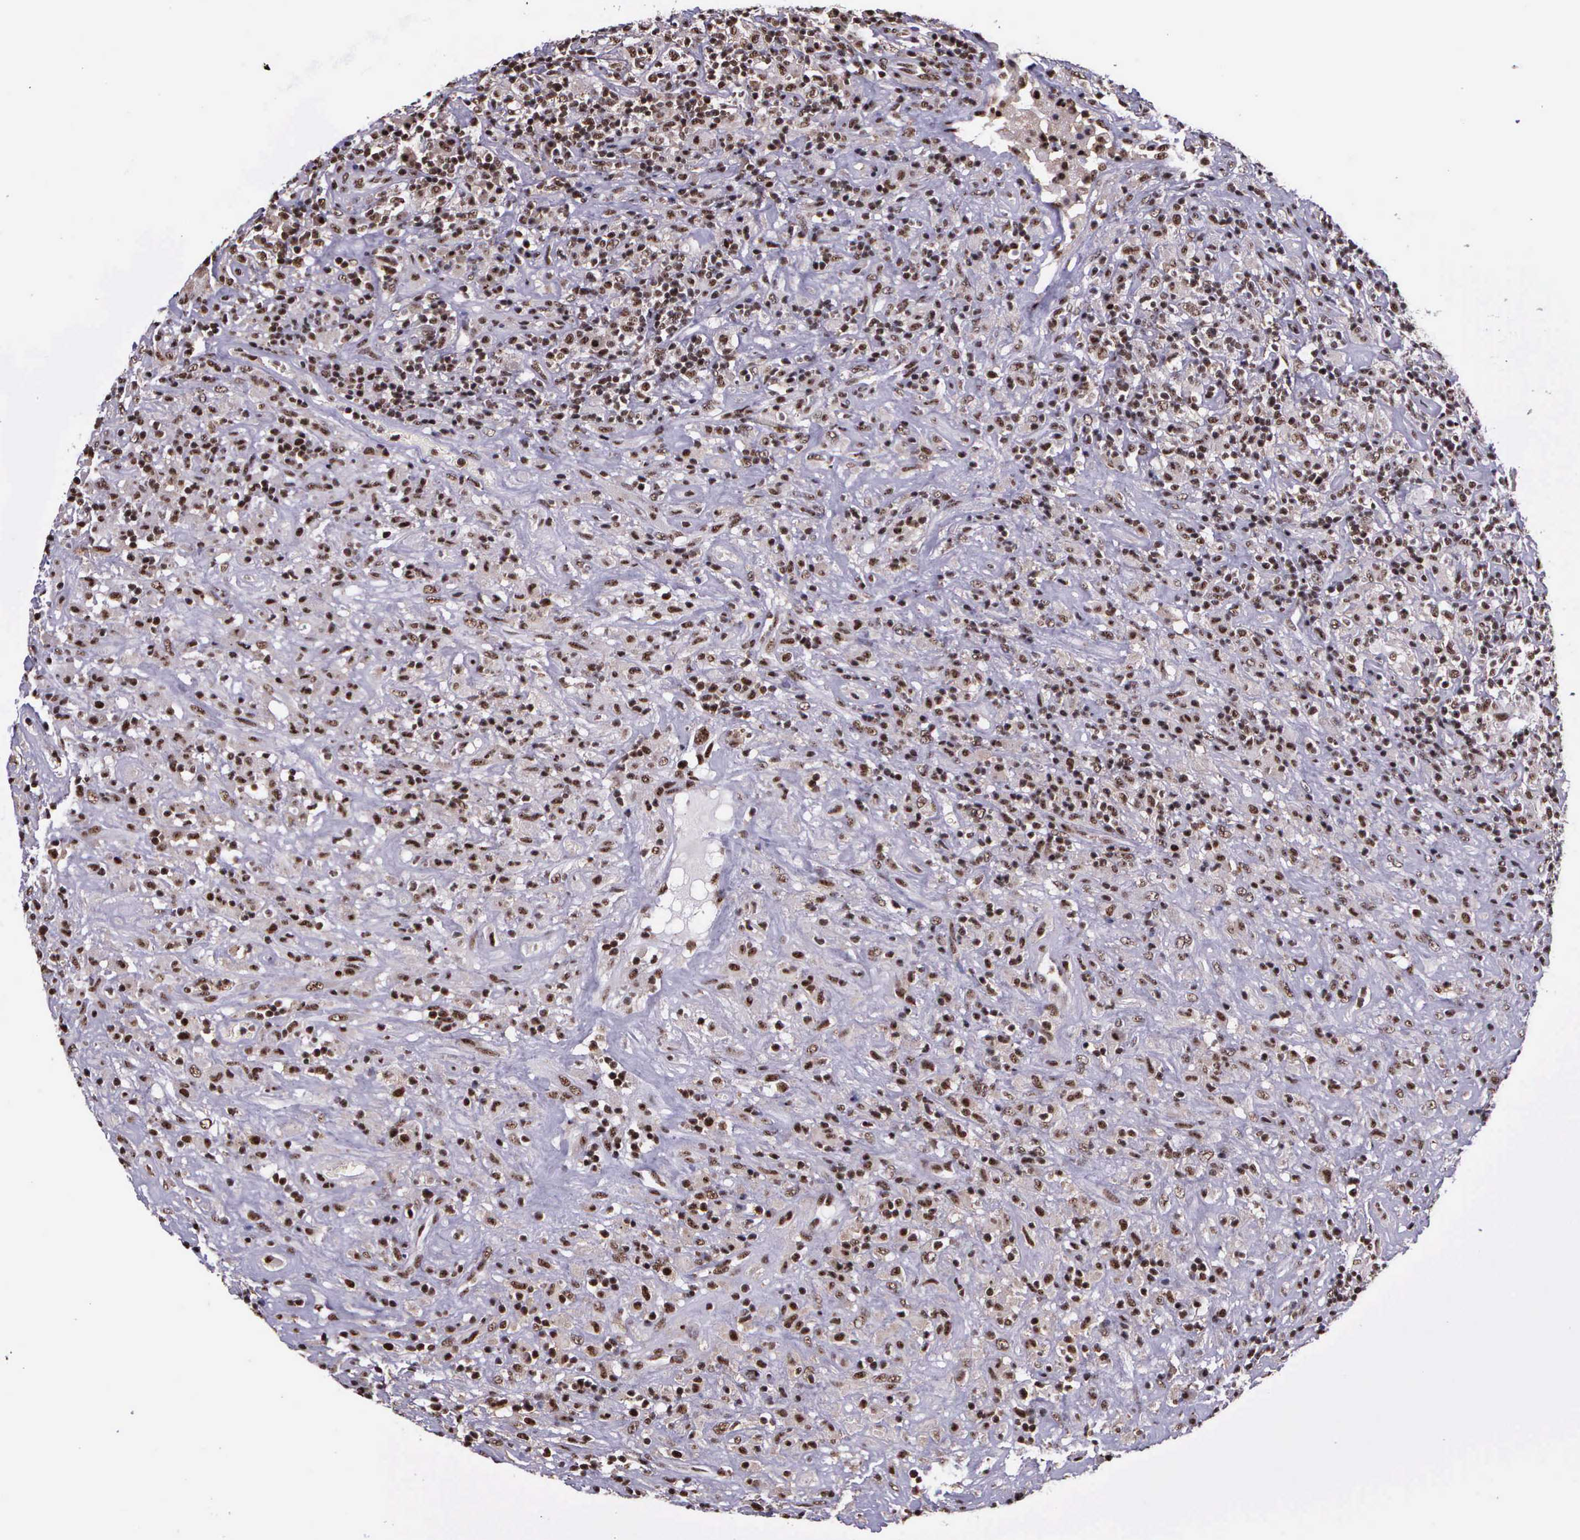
{"staining": {"intensity": "weak", "quantity": ">75%", "location": "nuclear"}, "tissue": "lymphoma", "cell_type": "Tumor cells", "image_type": "cancer", "snomed": [{"axis": "morphology", "description": "Hodgkin's disease, NOS"}, {"axis": "topography", "description": "Lymph node"}], "caption": "The immunohistochemical stain shows weak nuclear staining in tumor cells of lymphoma tissue. (brown staining indicates protein expression, while blue staining denotes nuclei).", "gene": "FAM47A", "patient": {"sex": "male", "age": 46}}